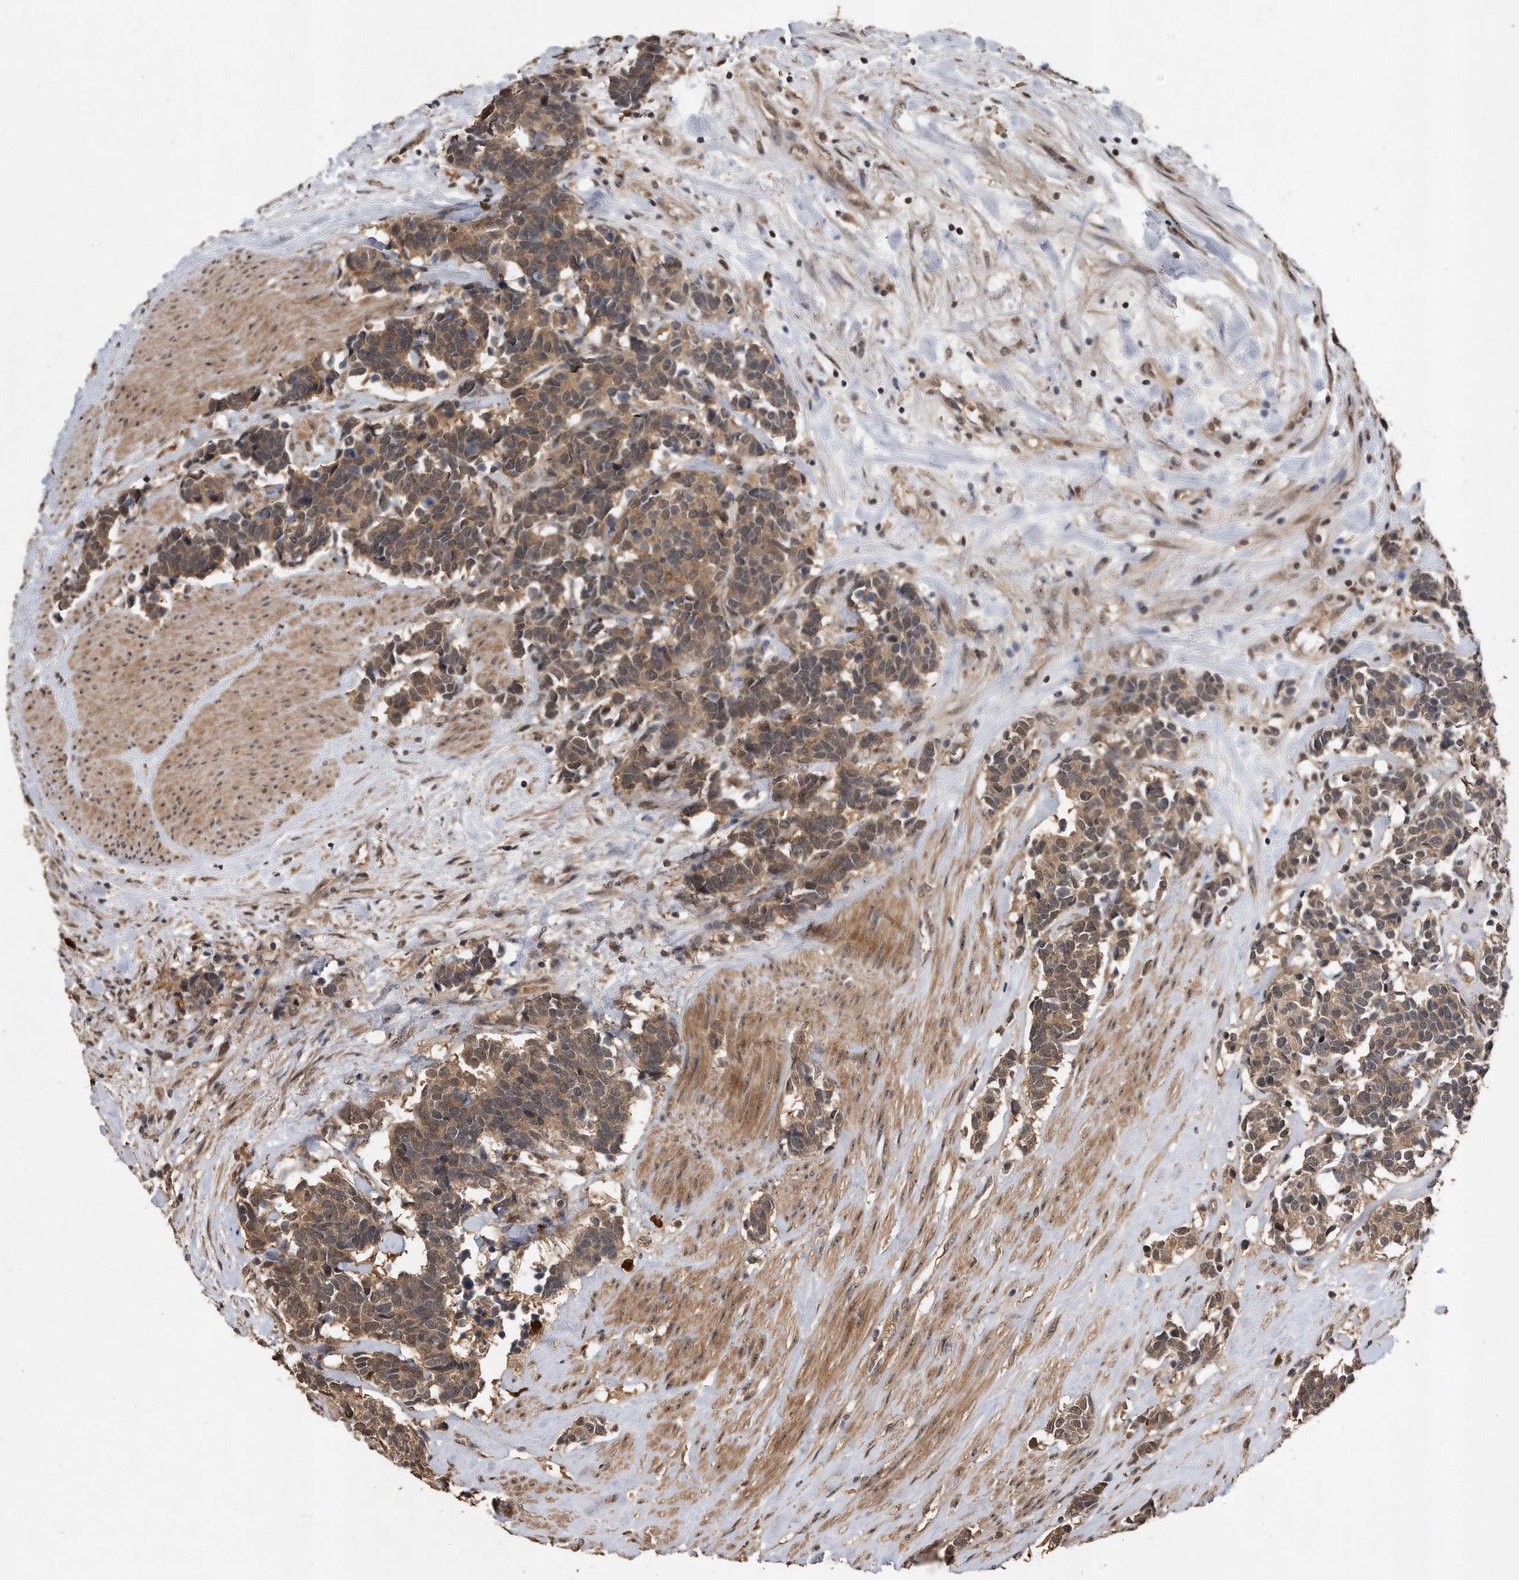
{"staining": {"intensity": "moderate", "quantity": ">75%", "location": "cytoplasmic/membranous,nuclear"}, "tissue": "carcinoid", "cell_type": "Tumor cells", "image_type": "cancer", "snomed": [{"axis": "morphology", "description": "Carcinoma, NOS"}, {"axis": "morphology", "description": "Carcinoid, malignant, NOS"}, {"axis": "topography", "description": "Urinary bladder"}], "caption": "Immunohistochemical staining of carcinoma displays medium levels of moderate cytoplasmic/membranous and nuclear positivity in about >75% of tumor cells.", "gene": "PELO", "patient": {"sex": "male", "age": 57}}